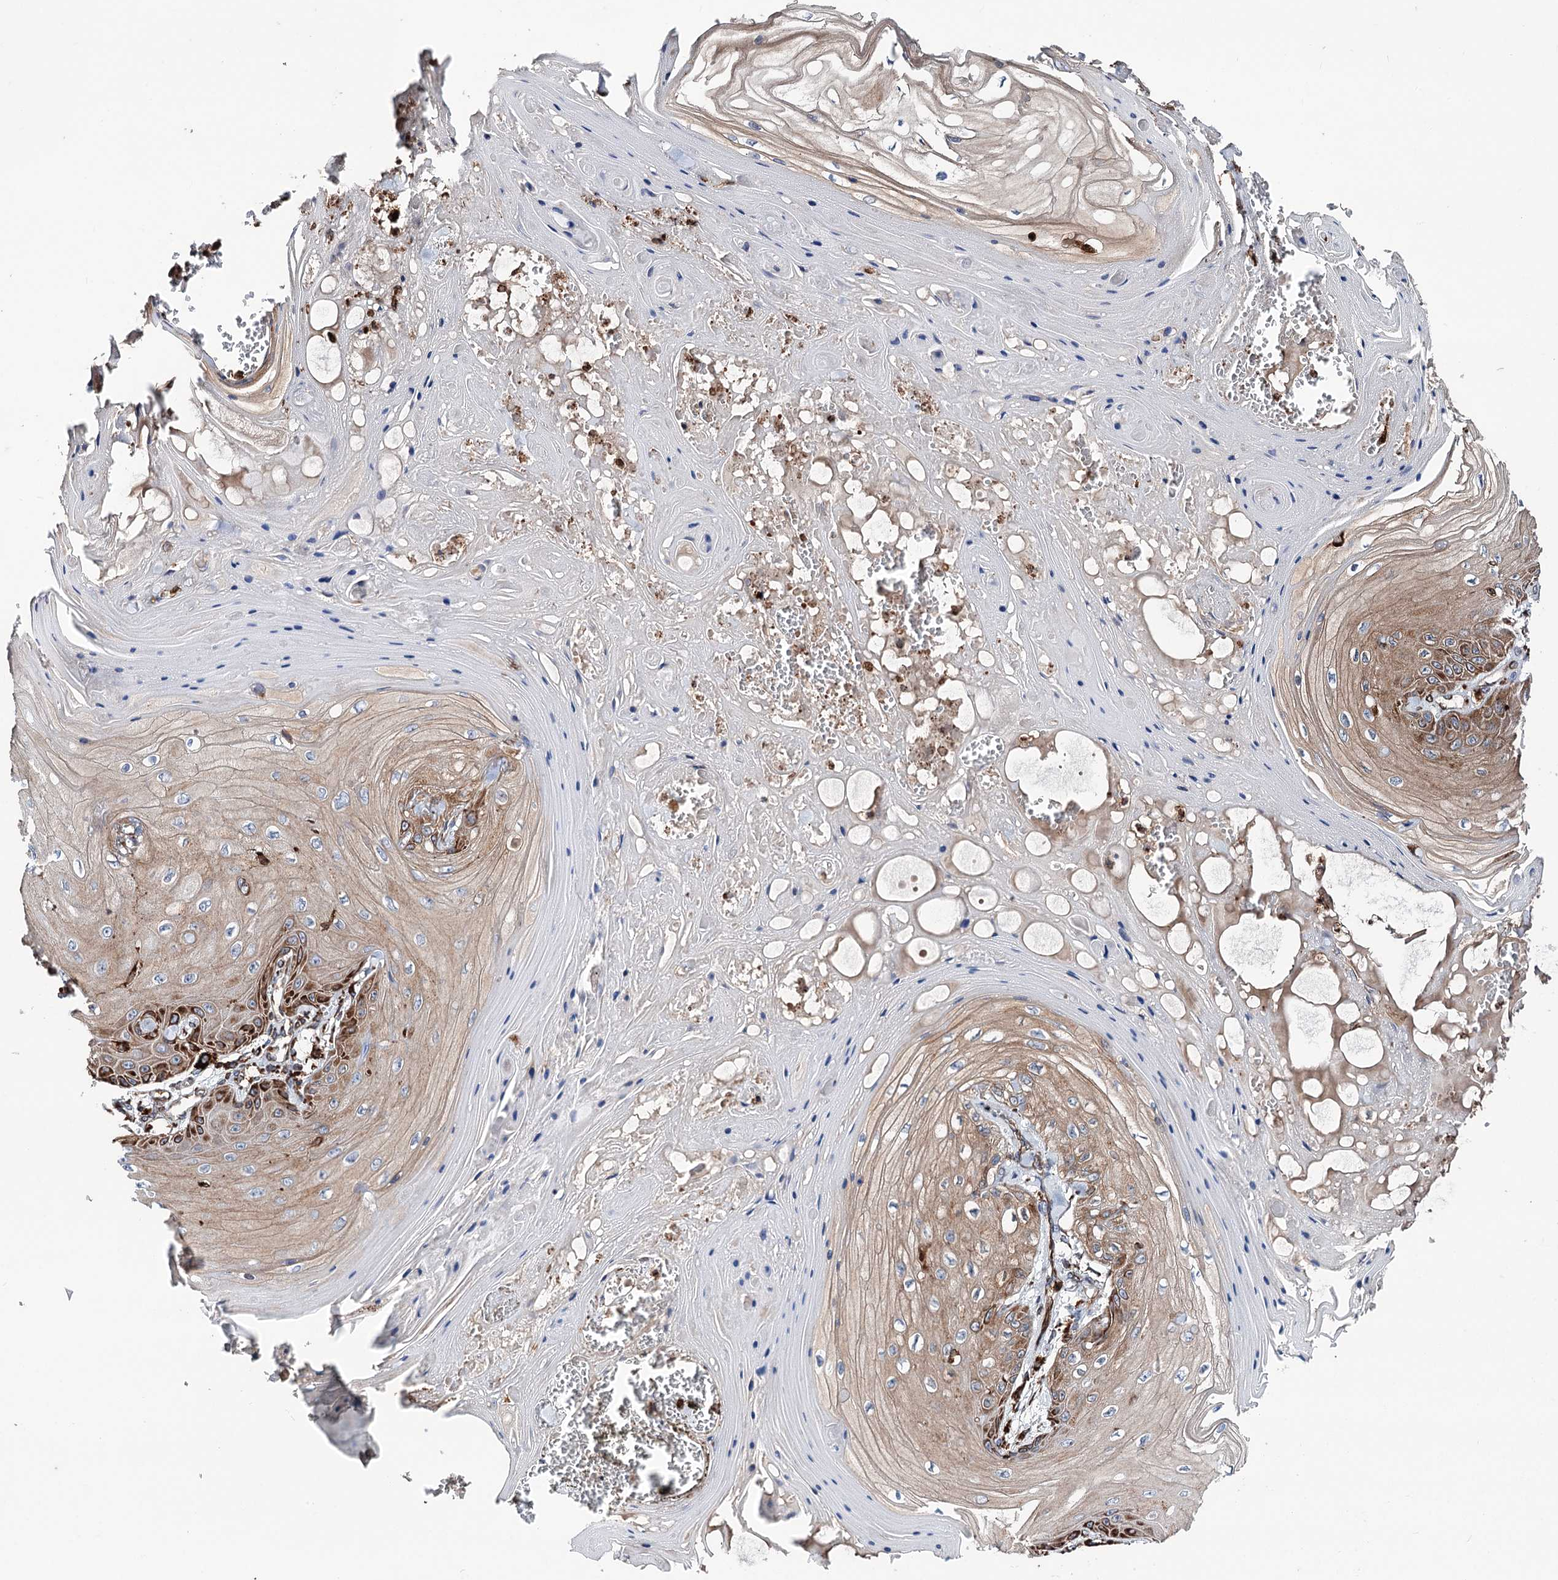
{"staining": {"intensity": "moderate", "quantity": "25%-75%", "location": "cytoplasmic/membranous"}, "tissue": "skin cancer", "cell_type": "Tumor cells", "image_type": "cancer", "snomed": [{"axis": "morphology", "description": "Squamous cell carcinoma, NOS"}, {"axis": "topography", "description": "Skin"}], "caption": "About 25%-75% of tumor cells in squamous cell carcinoma (skin) reveal moderate cytoplasmic/membranous protein expression as visualized by brown immunohistochemical staining.", "gene": "ERP29", "patient": {"sex": "male", "age": 74}}